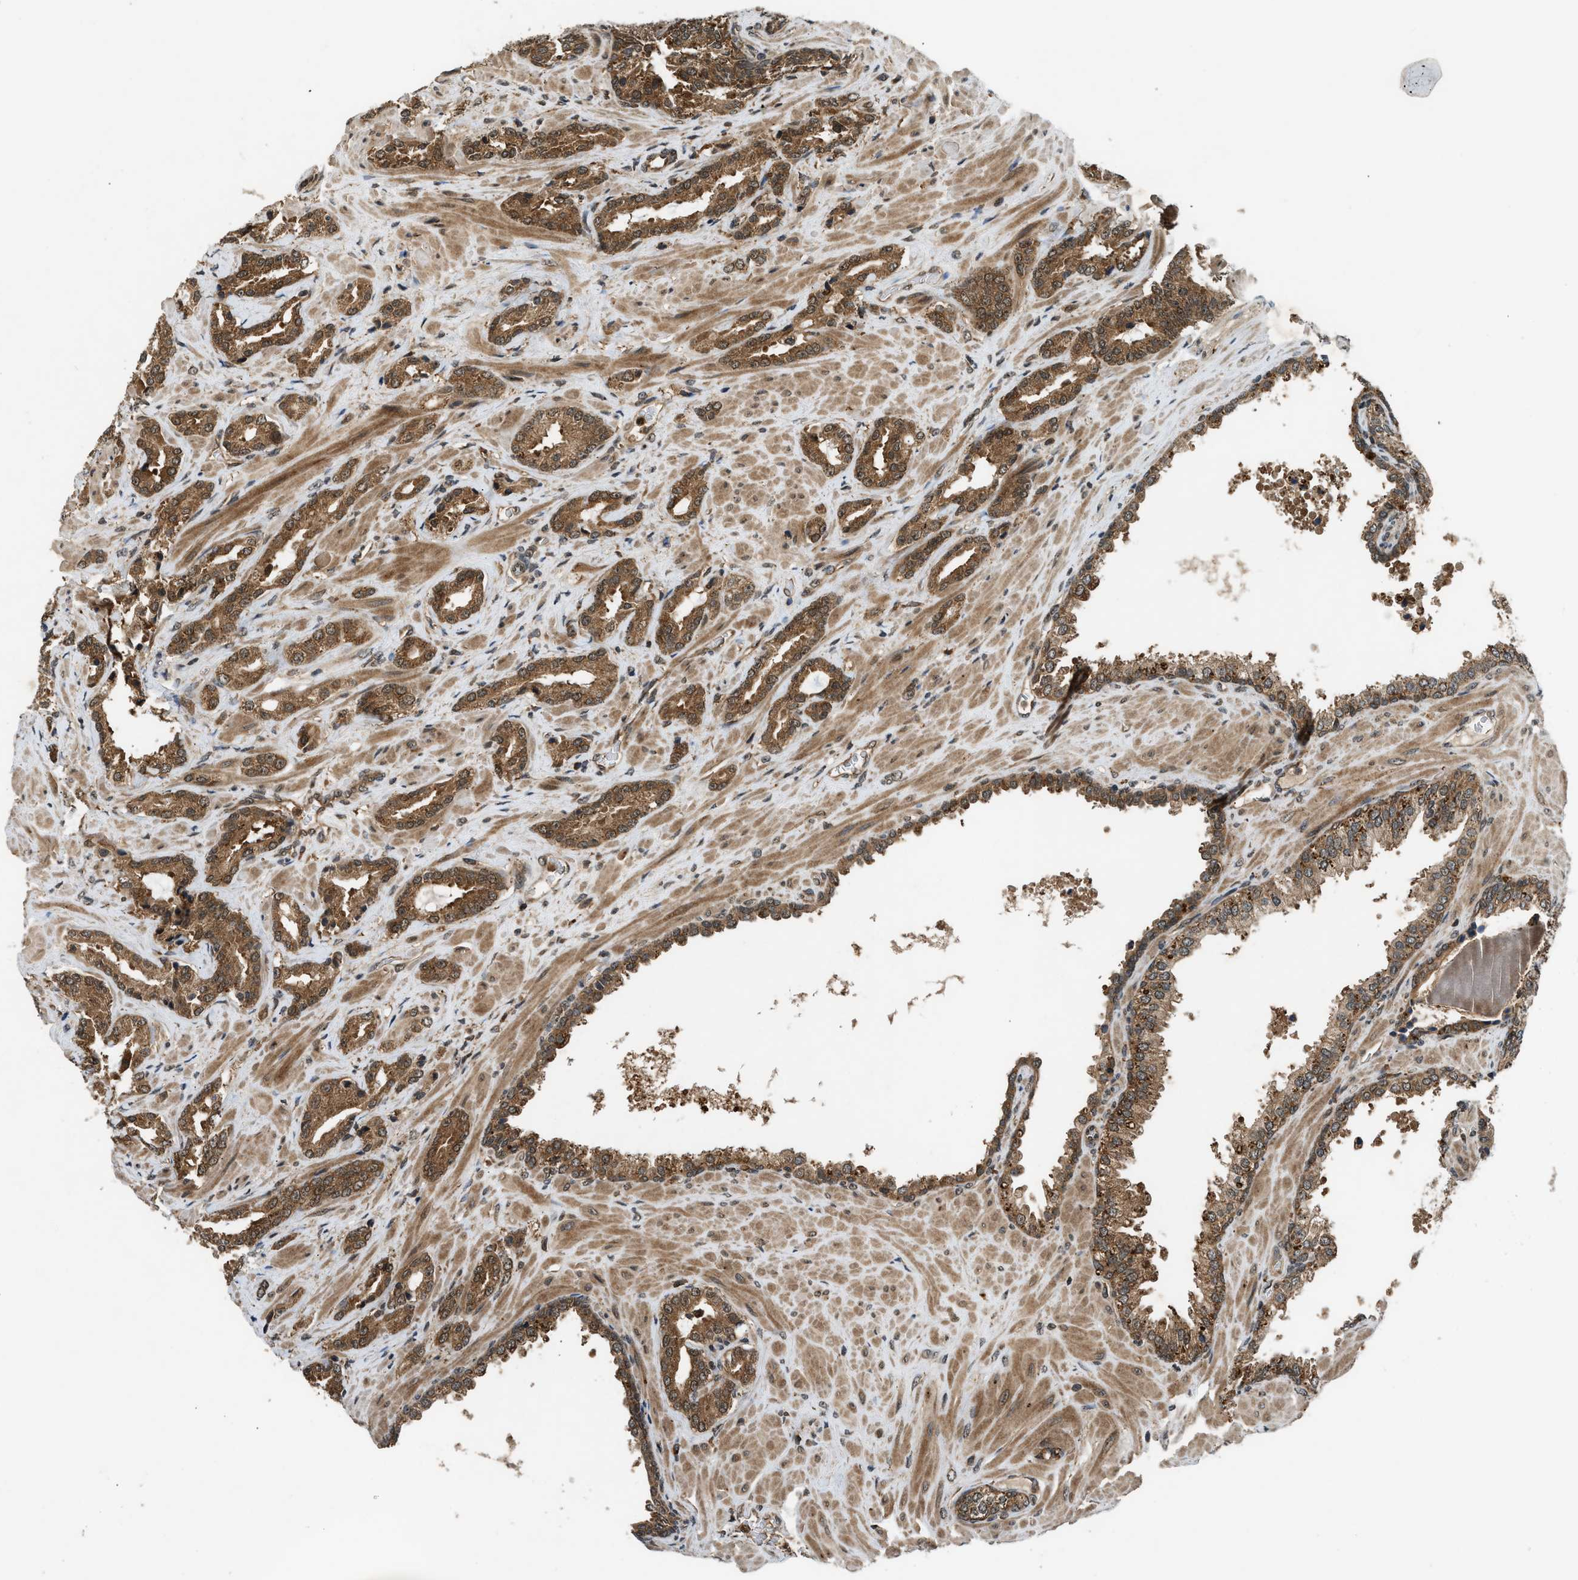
{"staining": {"intensity": "moderate", "quantity": ">75%", "location": "cytoplasmic/membranous"}, "tissue": "prostate cancer", "cell_type": "Tumor cells", "image_type": "cancer", "snomed": [{"axis": "morphology", "description": "Adenocarcinoma, High grade"}, {"axis": "topography", "description": "Prostate"}], "caption": "A high-resolution image shows immunohistochemistry staining of high-grade adenocarcinoma (prostate), which exhibits moderate cytoplasmic/membranous positivity in about >75% of tumor cells. (IHC, brightfield microscopy, high magnification).", "gene": "RPS6KB1", "patient": {"sex": "male", "age": 52}}